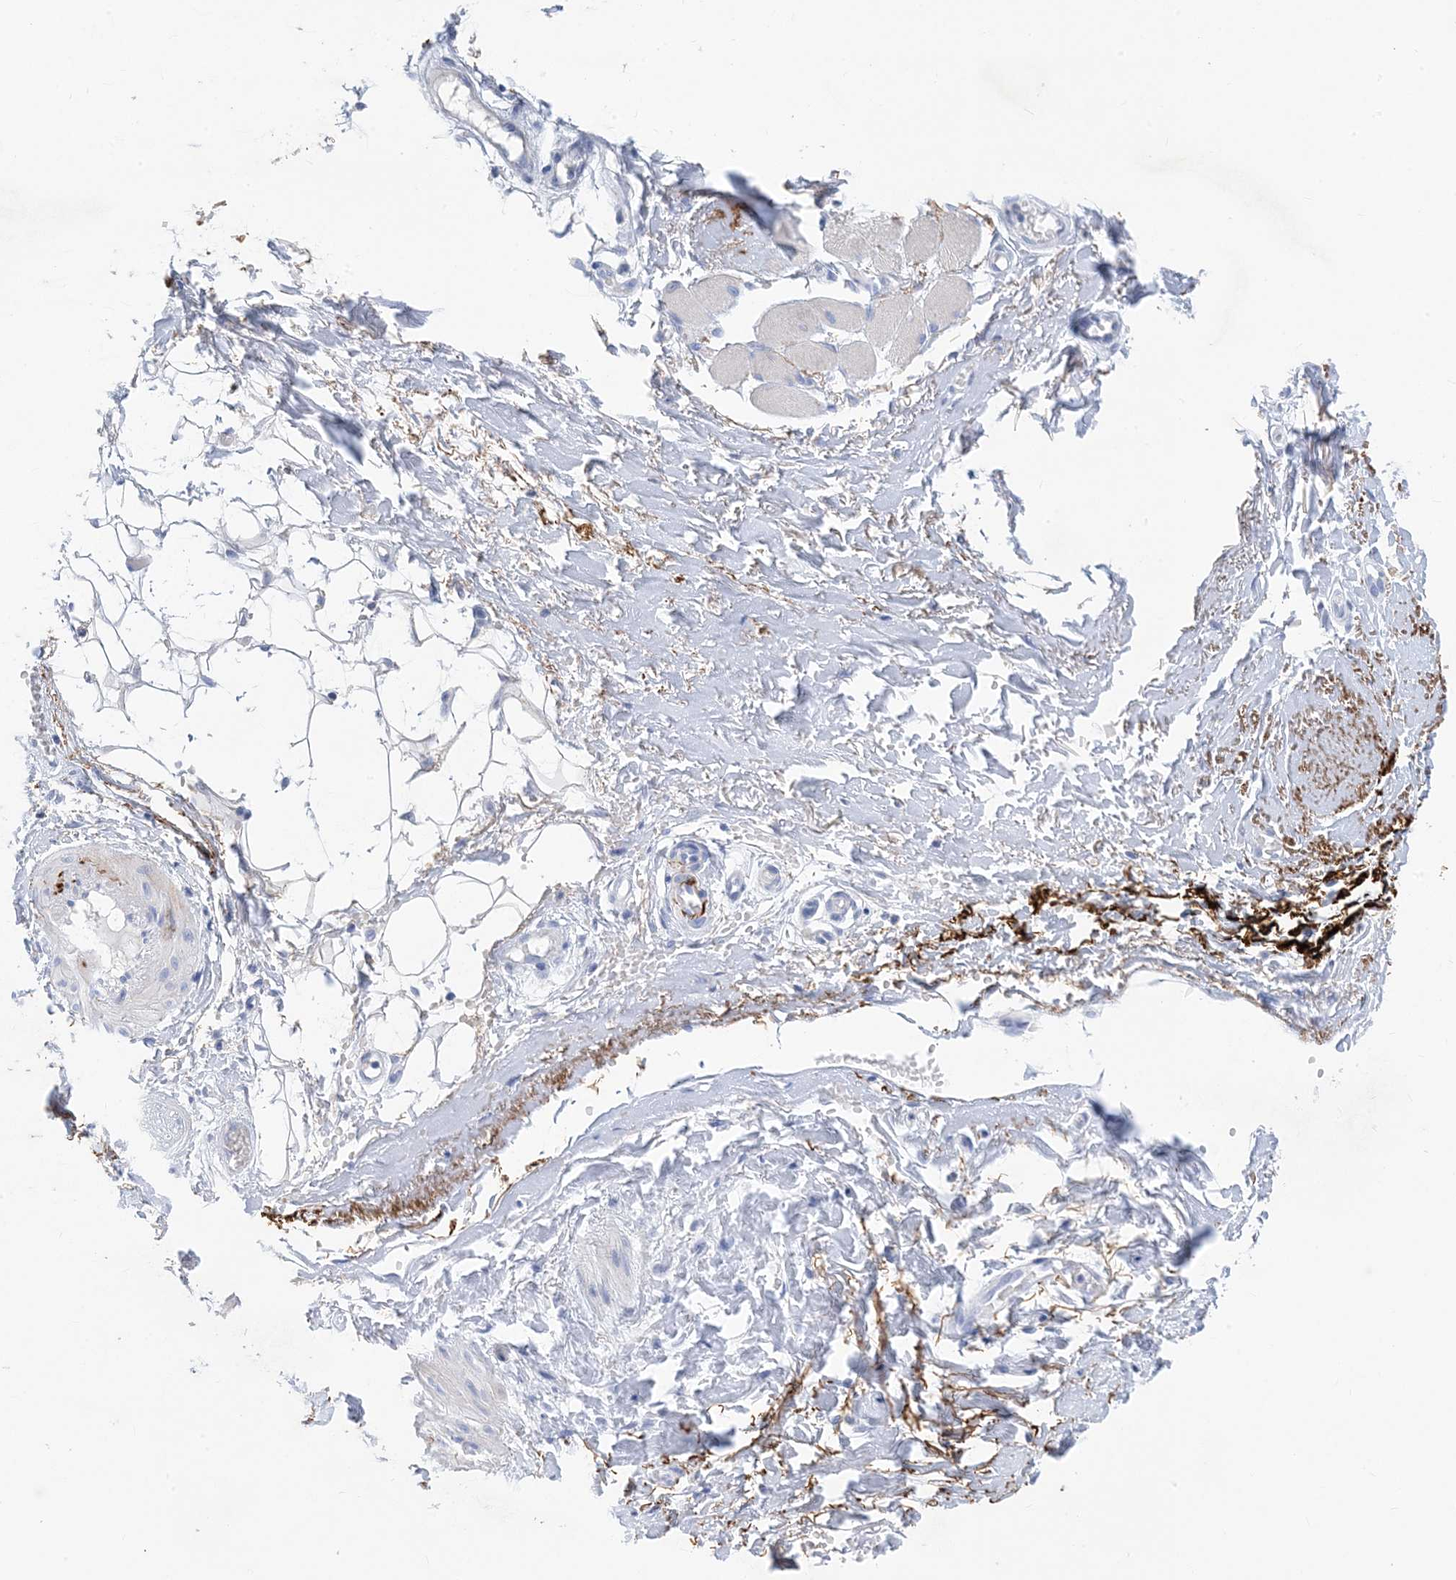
{"staining": {"intensity": "negative", "quantity": "none", "location": "none"}, "tissue": "adipose tissue", "cell_type": "Adipocytes", "image_type": "normal", "snomed": [{"axis": "morphology", "description": "Normal tissue, NOS"}, {"axis": "morphology", "description": "Basal cell carcinoma"}, {"axis": "topography", "description": "Skin"}], "caption": "Adipocytes show no significant protein staining in normal adipose tissue. Nuclei are stained in blue.", "gene": "SH3YL1", "patient": {"sex": "female", "age": 89}}